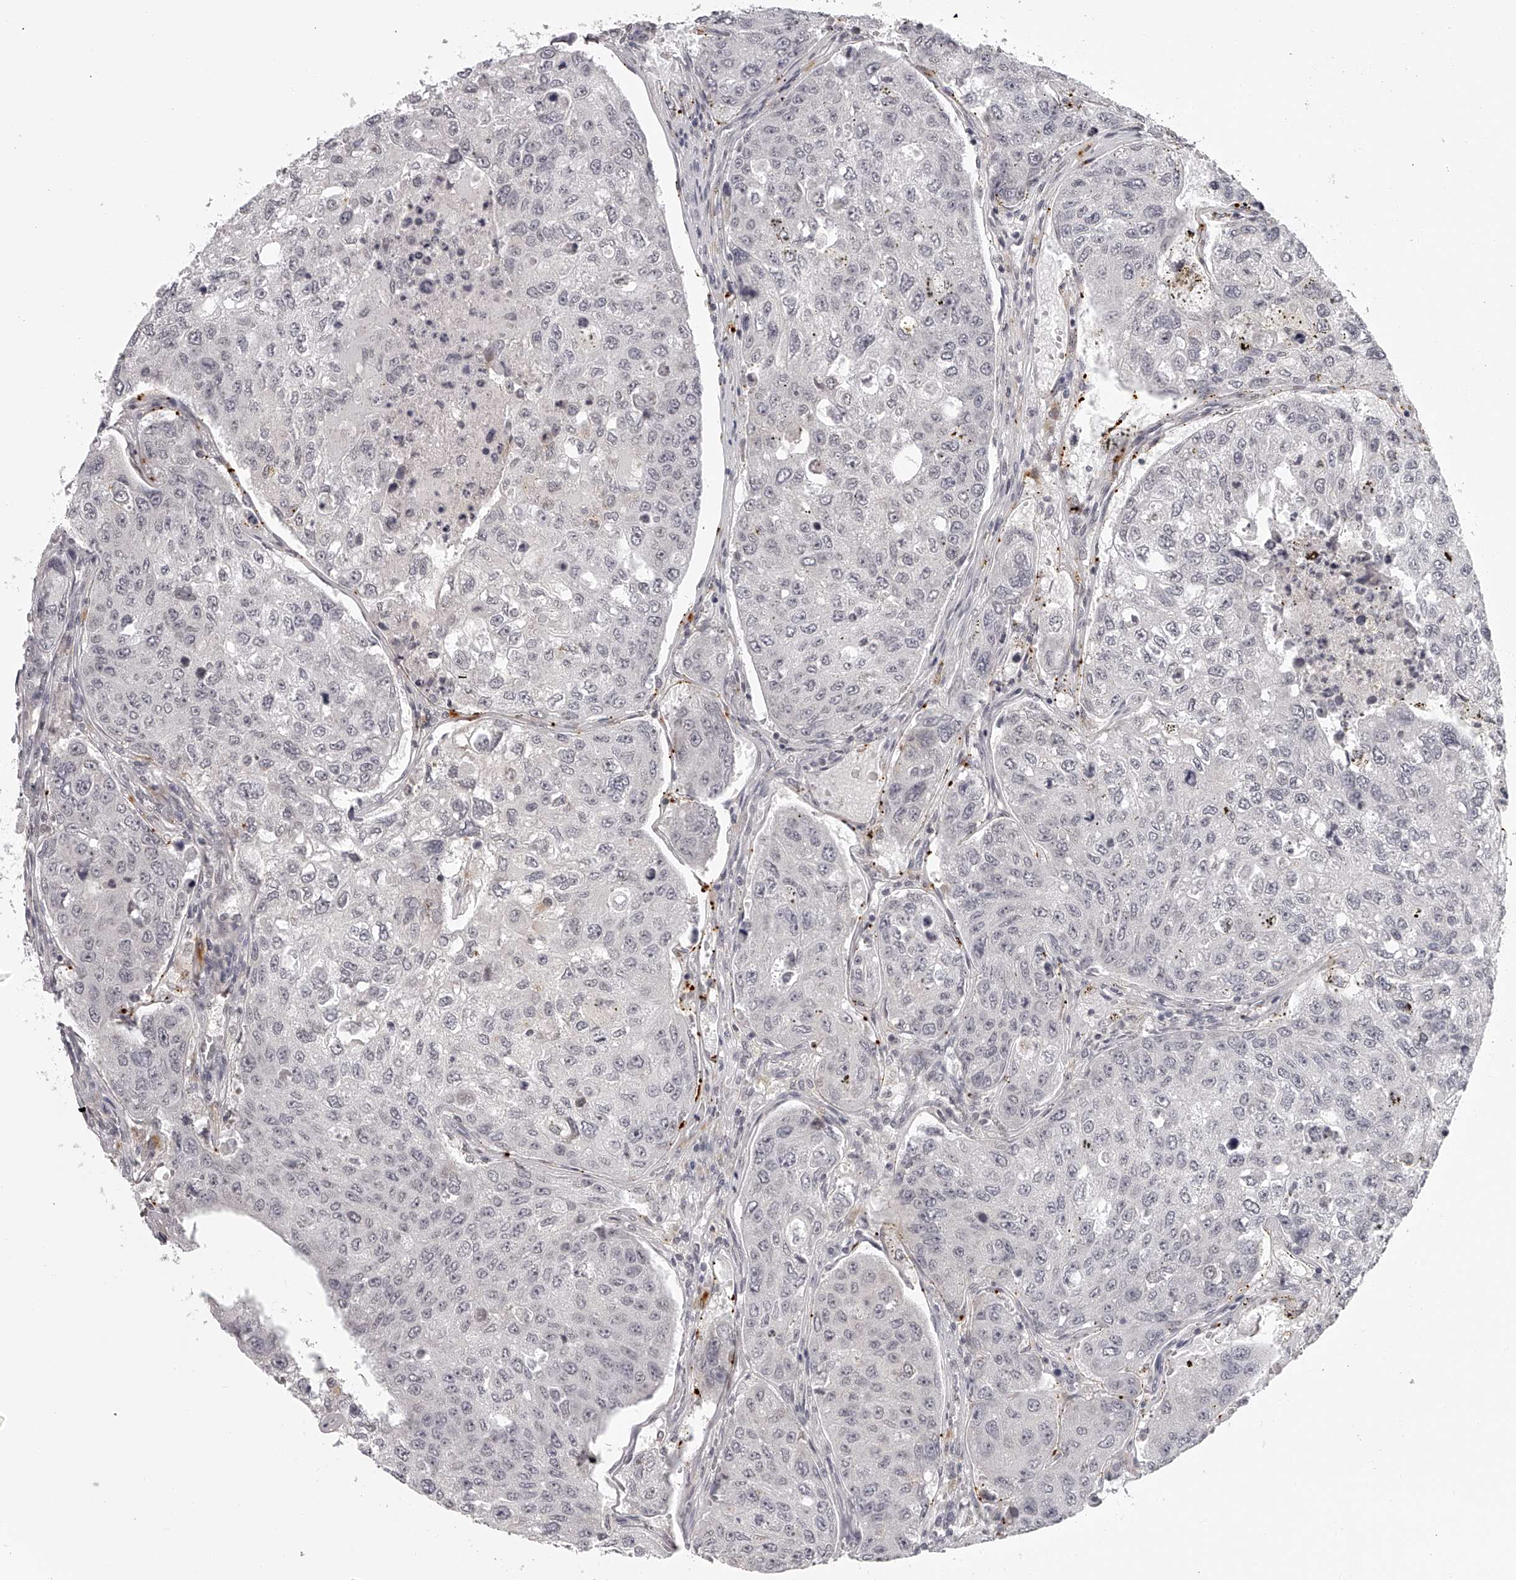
{"staining": {"intensity": "negative", "quantity": "none", "location": "none"}, "tissue": "urothelial cancer", "cell_type": "Tumor cells", "image_type": "cancer", "snomed": [{"axis": "morphology", "description": "Urothelial carcinoma, High grade"}, {"axis": "topography", "description": "Lymph node"}, {"axis": "topography", "description": "Urinary bladder"}], "caption": "Immunohistochemistry (IHC) of high-grade urothelial carcinoma shows no positivity in tumor cells.", "gene": "RNF220", "patient": {"sex": "male", "age": 51}}